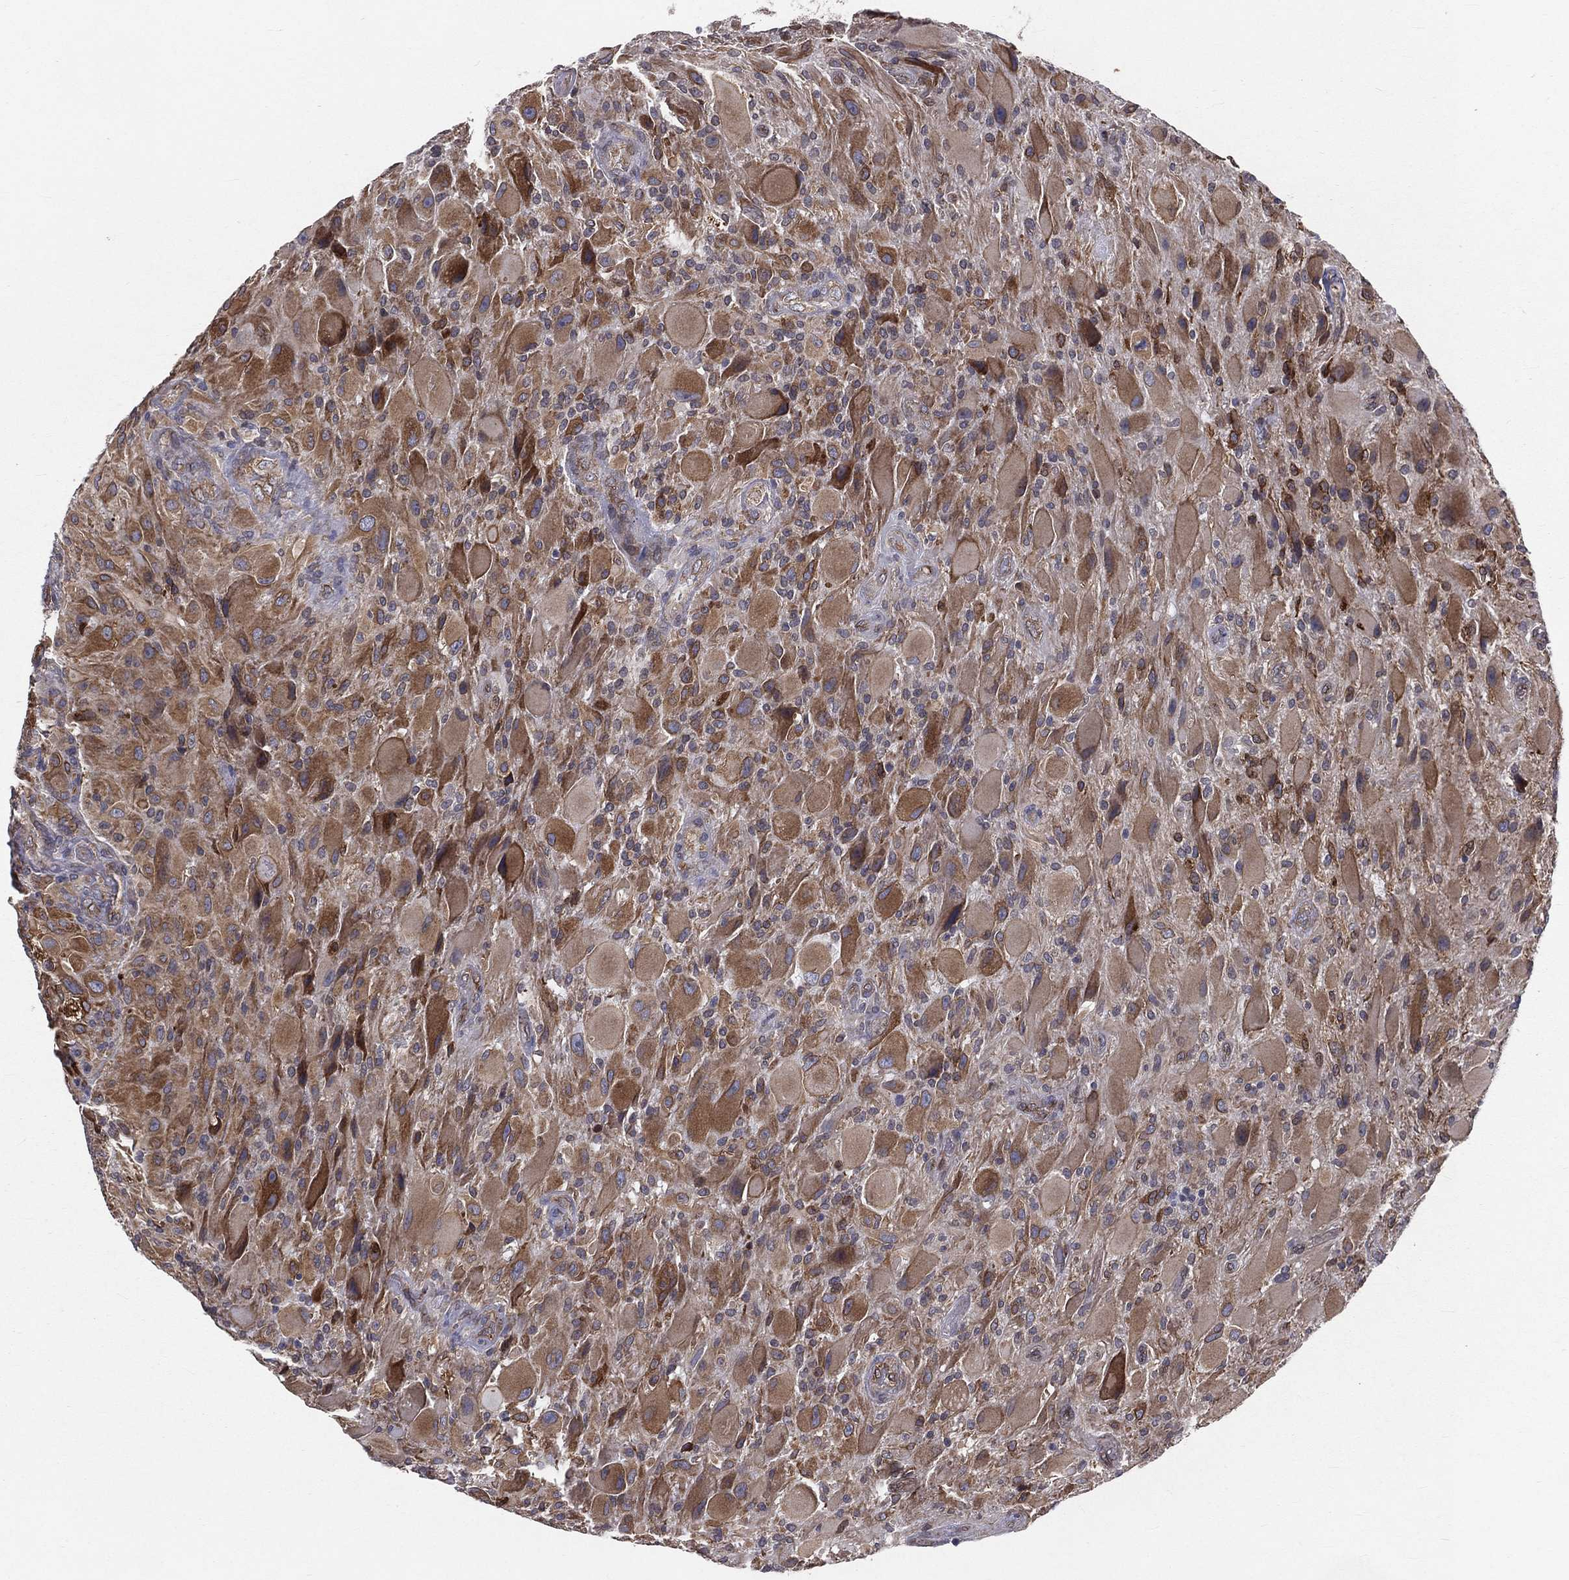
{"staining": {"intensity": "moderate", "quantity": "25%-75%", "location": "cytoplasmic/membranous"}, "tissue": "glioma", "cell_type": "Tumor cells", "image_type": "cancer", "snomed": [{"axis": "morphology", "description": "Glioma, malignant, High grade"}, {"axis": "topography", "description": "Cerebral cortex"}], "caption": "Glioma stained with DAB (3,3'-diaminobenzidine) immunohistochemistry (IHC) displays medium levels of moderate cytoplasmic/membranous positivity in approximately 25%-75% of tumor cells.", "gene": "PGRMC1", "patient": {"sex": "male", "age": 35}}